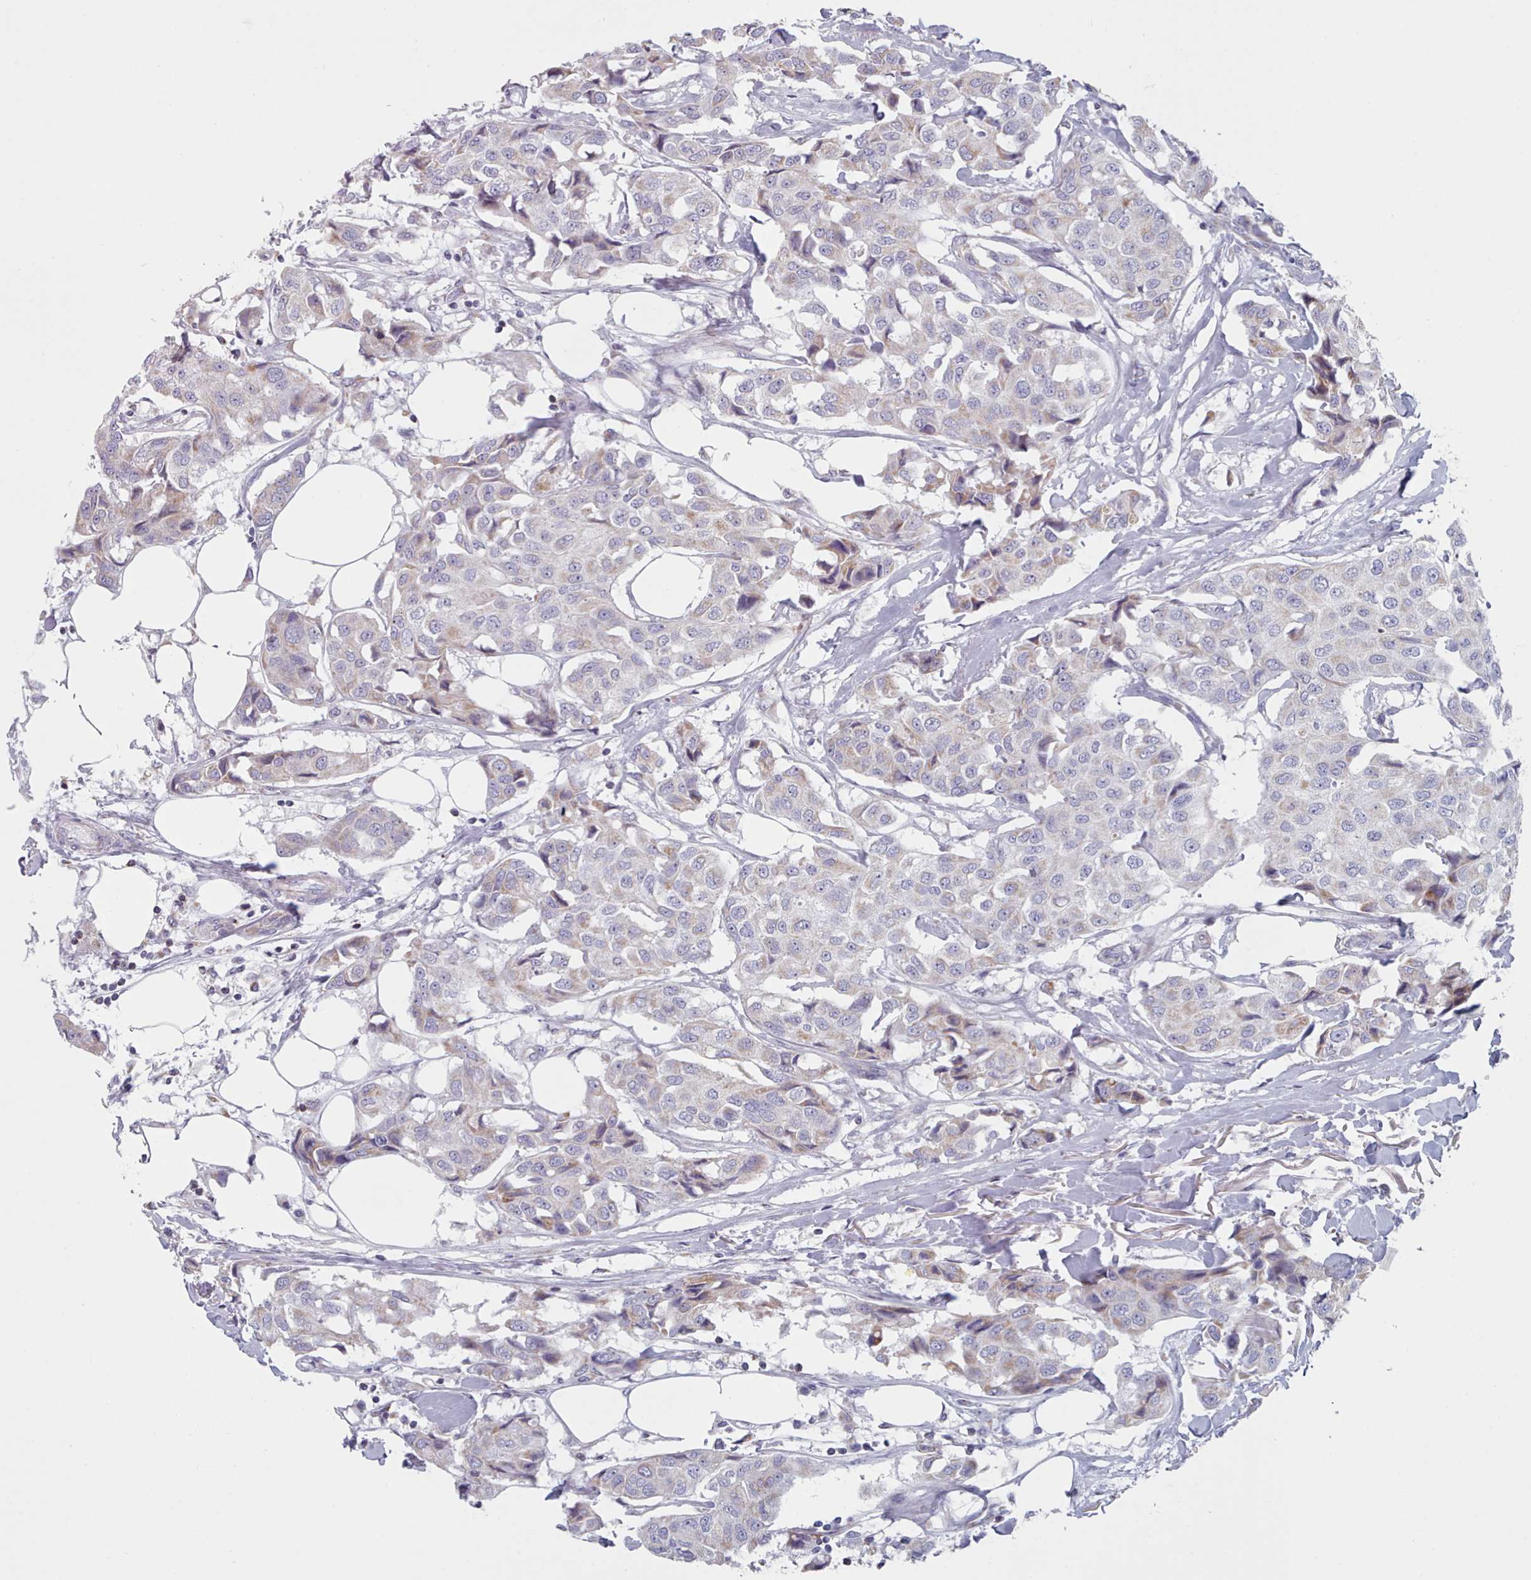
{"staining": {"intensity": "weak", "quantity": "<25%", "location": "cytoplasmic/membranous"}, "tissue": "breast cancer", "cell_type": "Tumor cells", "image_type": "cancer", "snomed": [{"axis": "morphology", "description": "Duct carcinoma"}, {"axis": "topography", "description": "Breast"}], "caption": "Human infiltrating ductal carcinoma (breast) stained for a protein using immunohistochemistry (IHC) reveals no expression in tumor cells.", "gene": "FAM170B", "patient": {"sex": "female", "age": 80}}